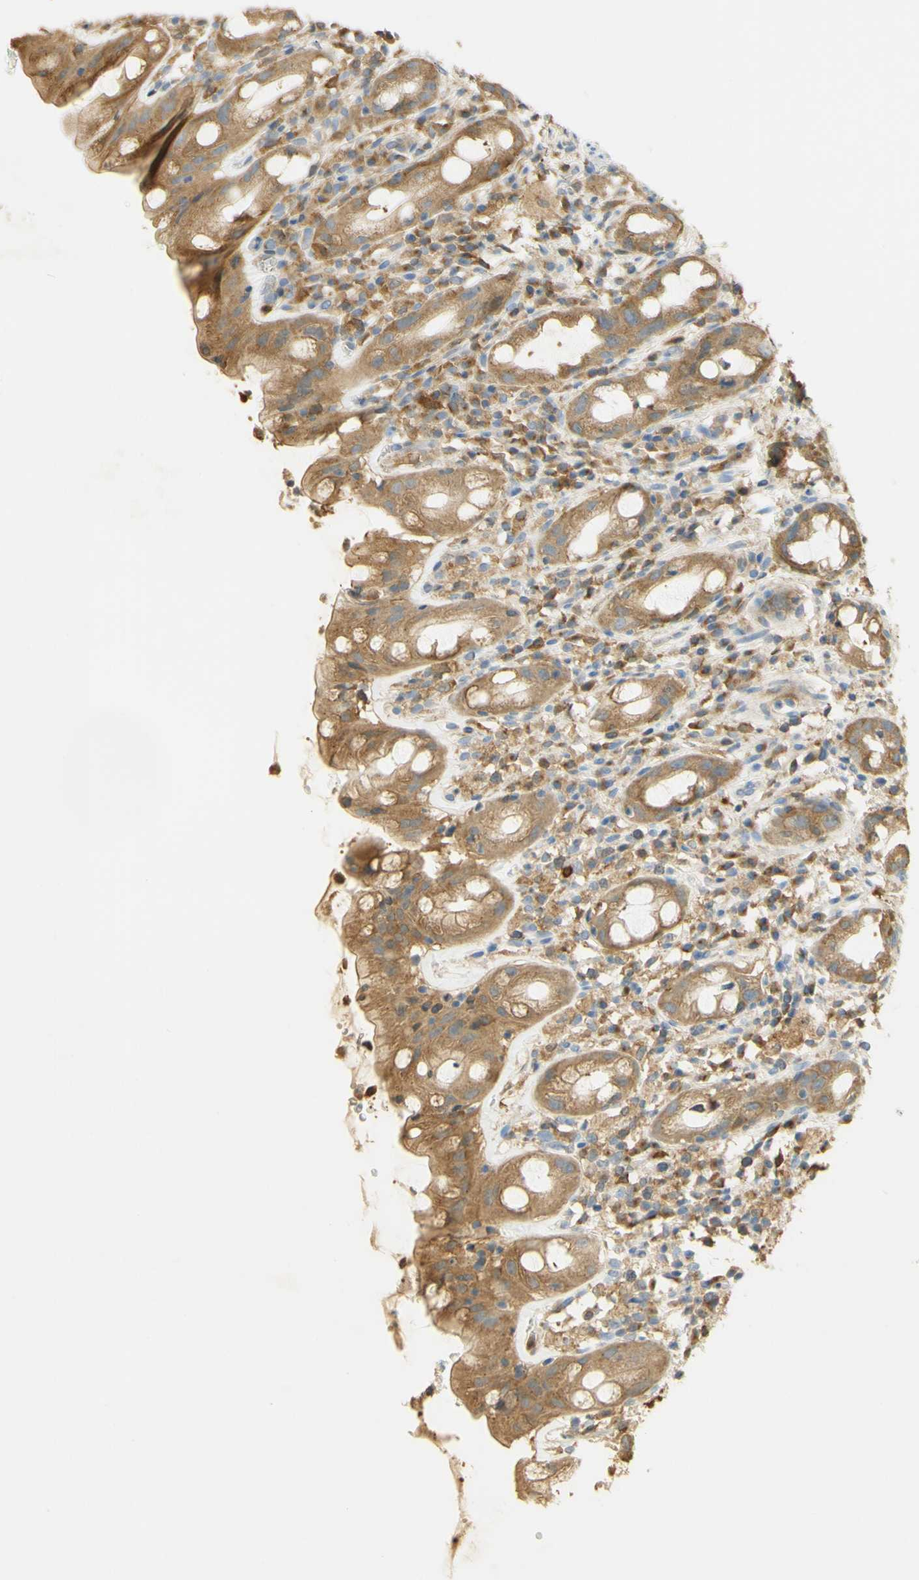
{"staining": {"intensity": "moderate", "quantity": ">75%", "location": "cytoplasmic/membranous"}, "tissue": "rectum", "cell_type": "Glandular cells", "image_type": "normal", "snomed": [{"axis": "morphology", "description": "Normal tissue, NOS"}, {"axis": "topography", "description": "Rectum"}], "caption": "Protein staining of unremarkable rectum demonstrates moderate cytoplasmic/membranous staining in approximately >75% of glandular cells. (DAB (3,3'-diaminobenzidine) IHC with brightfield microscopy, high magnification).", "gene": "PAK1", "patient": {"sex": "male", "age": 44}}